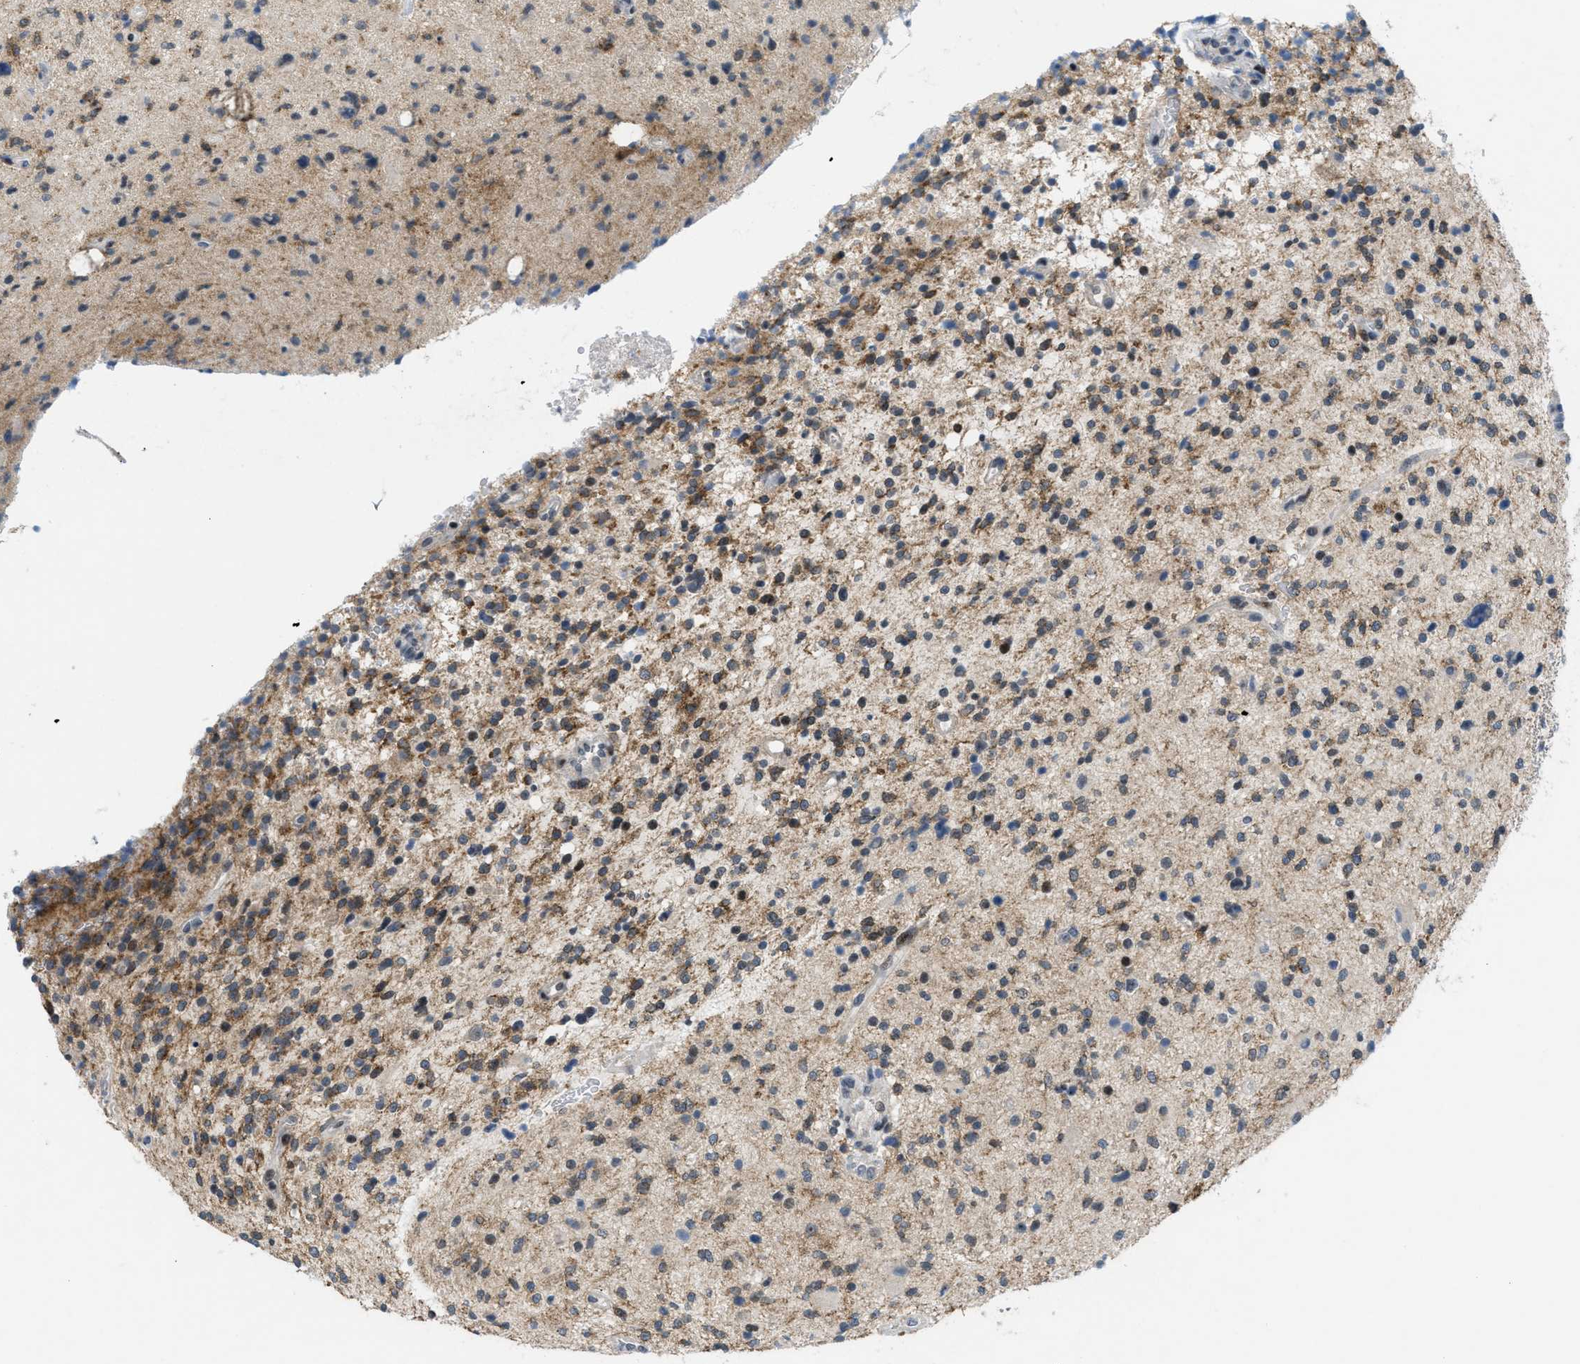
{"staining": {"intensity": "moderate", "quantity": "25%-75%", "location": "cytoplasmic/membranous"}, "tissue": "glioma", "cell_type": "Tumor cells", "image_type": "cancer", "snomed": [{"axis": "morphology", "description": "Glioma, malignant, High grade"}, {"axis": "topography", "description": "Brain"}], "caption": "Immunohistochemical staining of malignant glioma (high-grade) exhibits medium levels of moderate cytoplasmic/membranous protein positivity in about 25%-75% of tumor cells.", "gene": "ING1", "patient": {"sex": "male", "age": 48}}